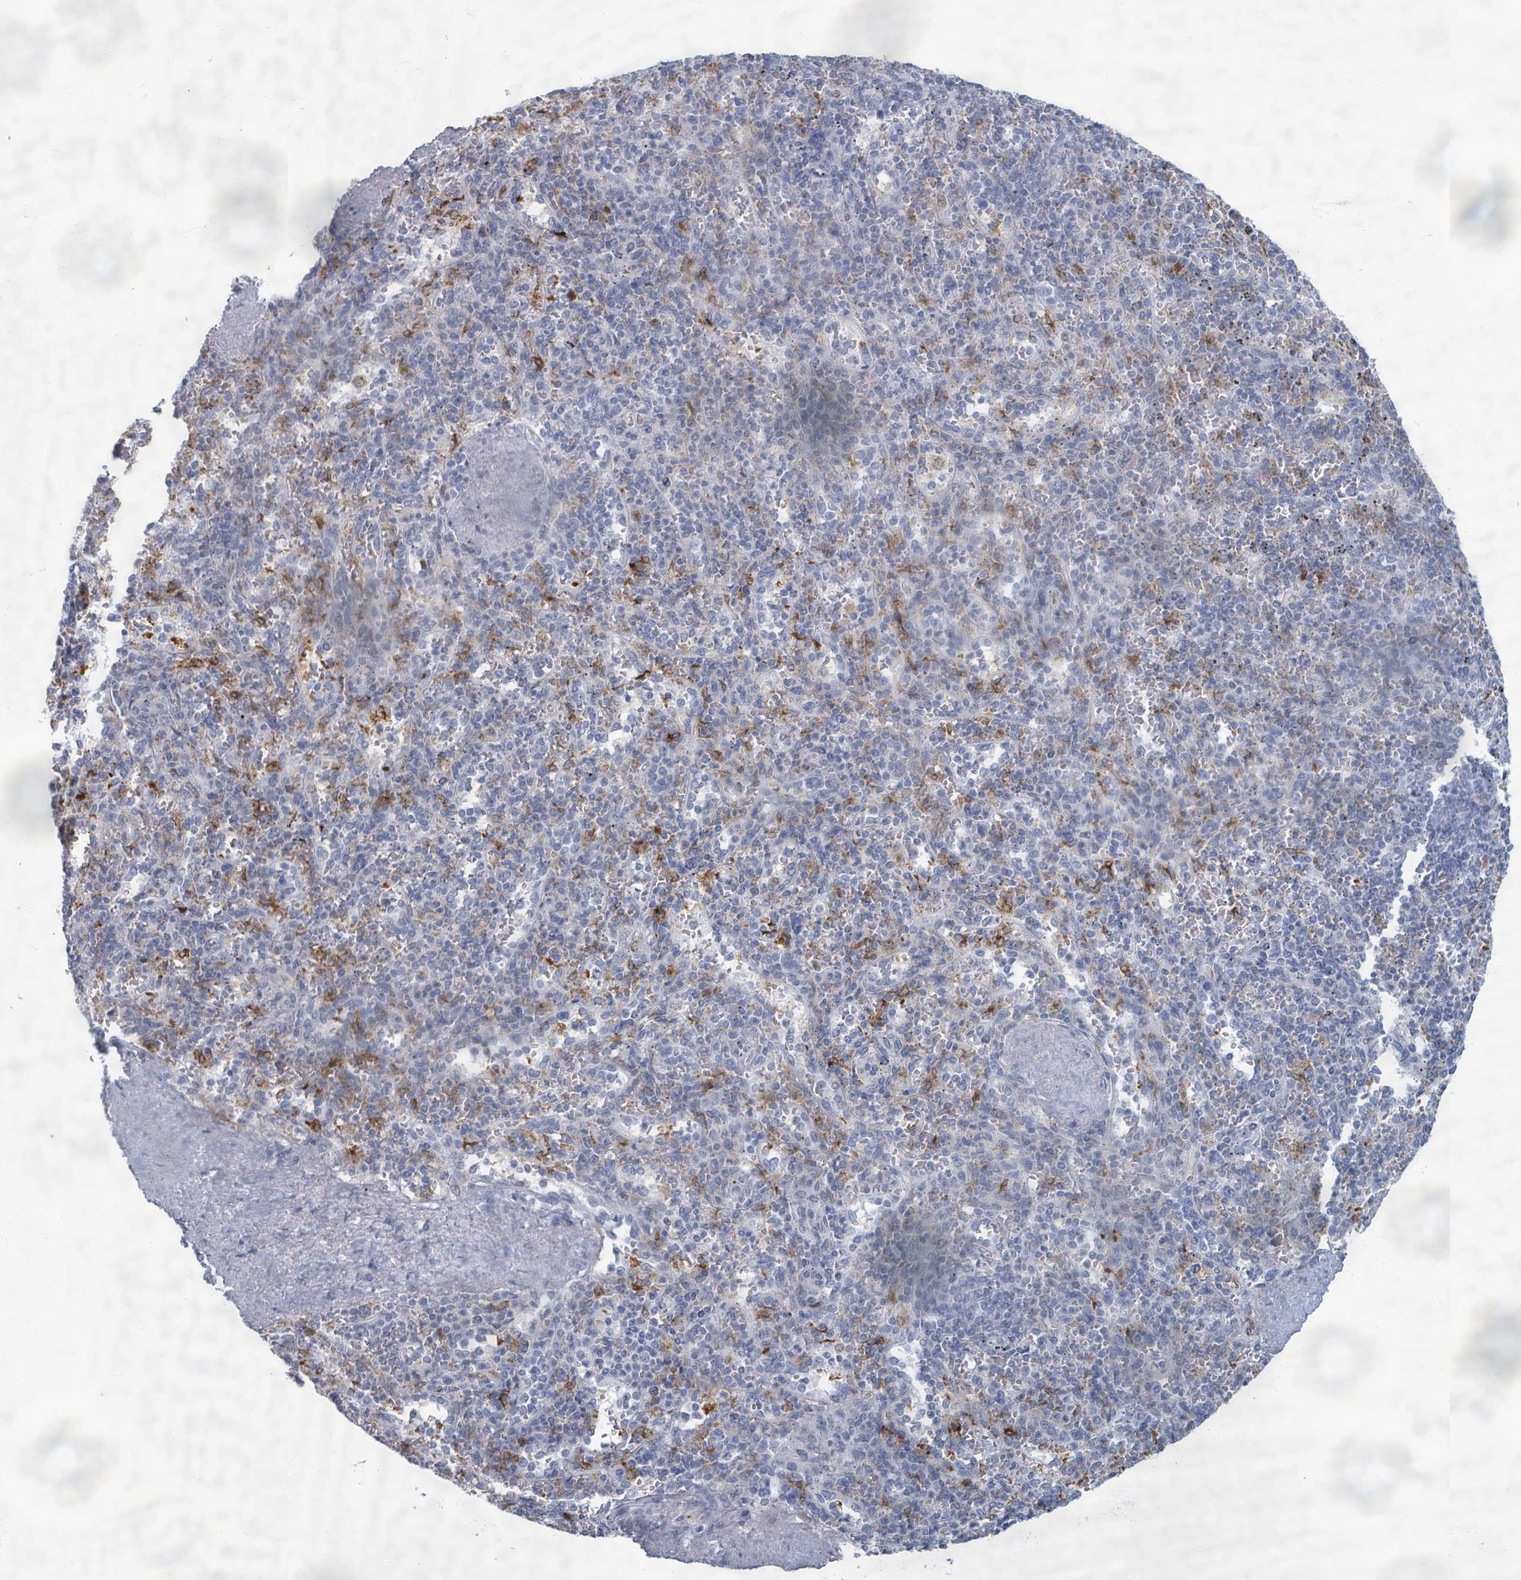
{"staining": {"intensity": "strong", "quantity": "<25%", "location": "cytoplasmic/membranous"}, "tissue": "spleen", "cell_type": "Cells in red pulp", "image_type": "normal", "snomed": [{"axis": "morphology", "description": "Normal tissue, NOS"}, {"axis": "topography", "description": "Spleen"}], "caption": "This is a photomicrograph of immunohistochemistry staining of unremarkable spleen, which shows strong expression in the cytoplasmic/membranous of cells in red pulp.", "gene": "WNT11", "patient": {"sex": "male", "age": 82}}